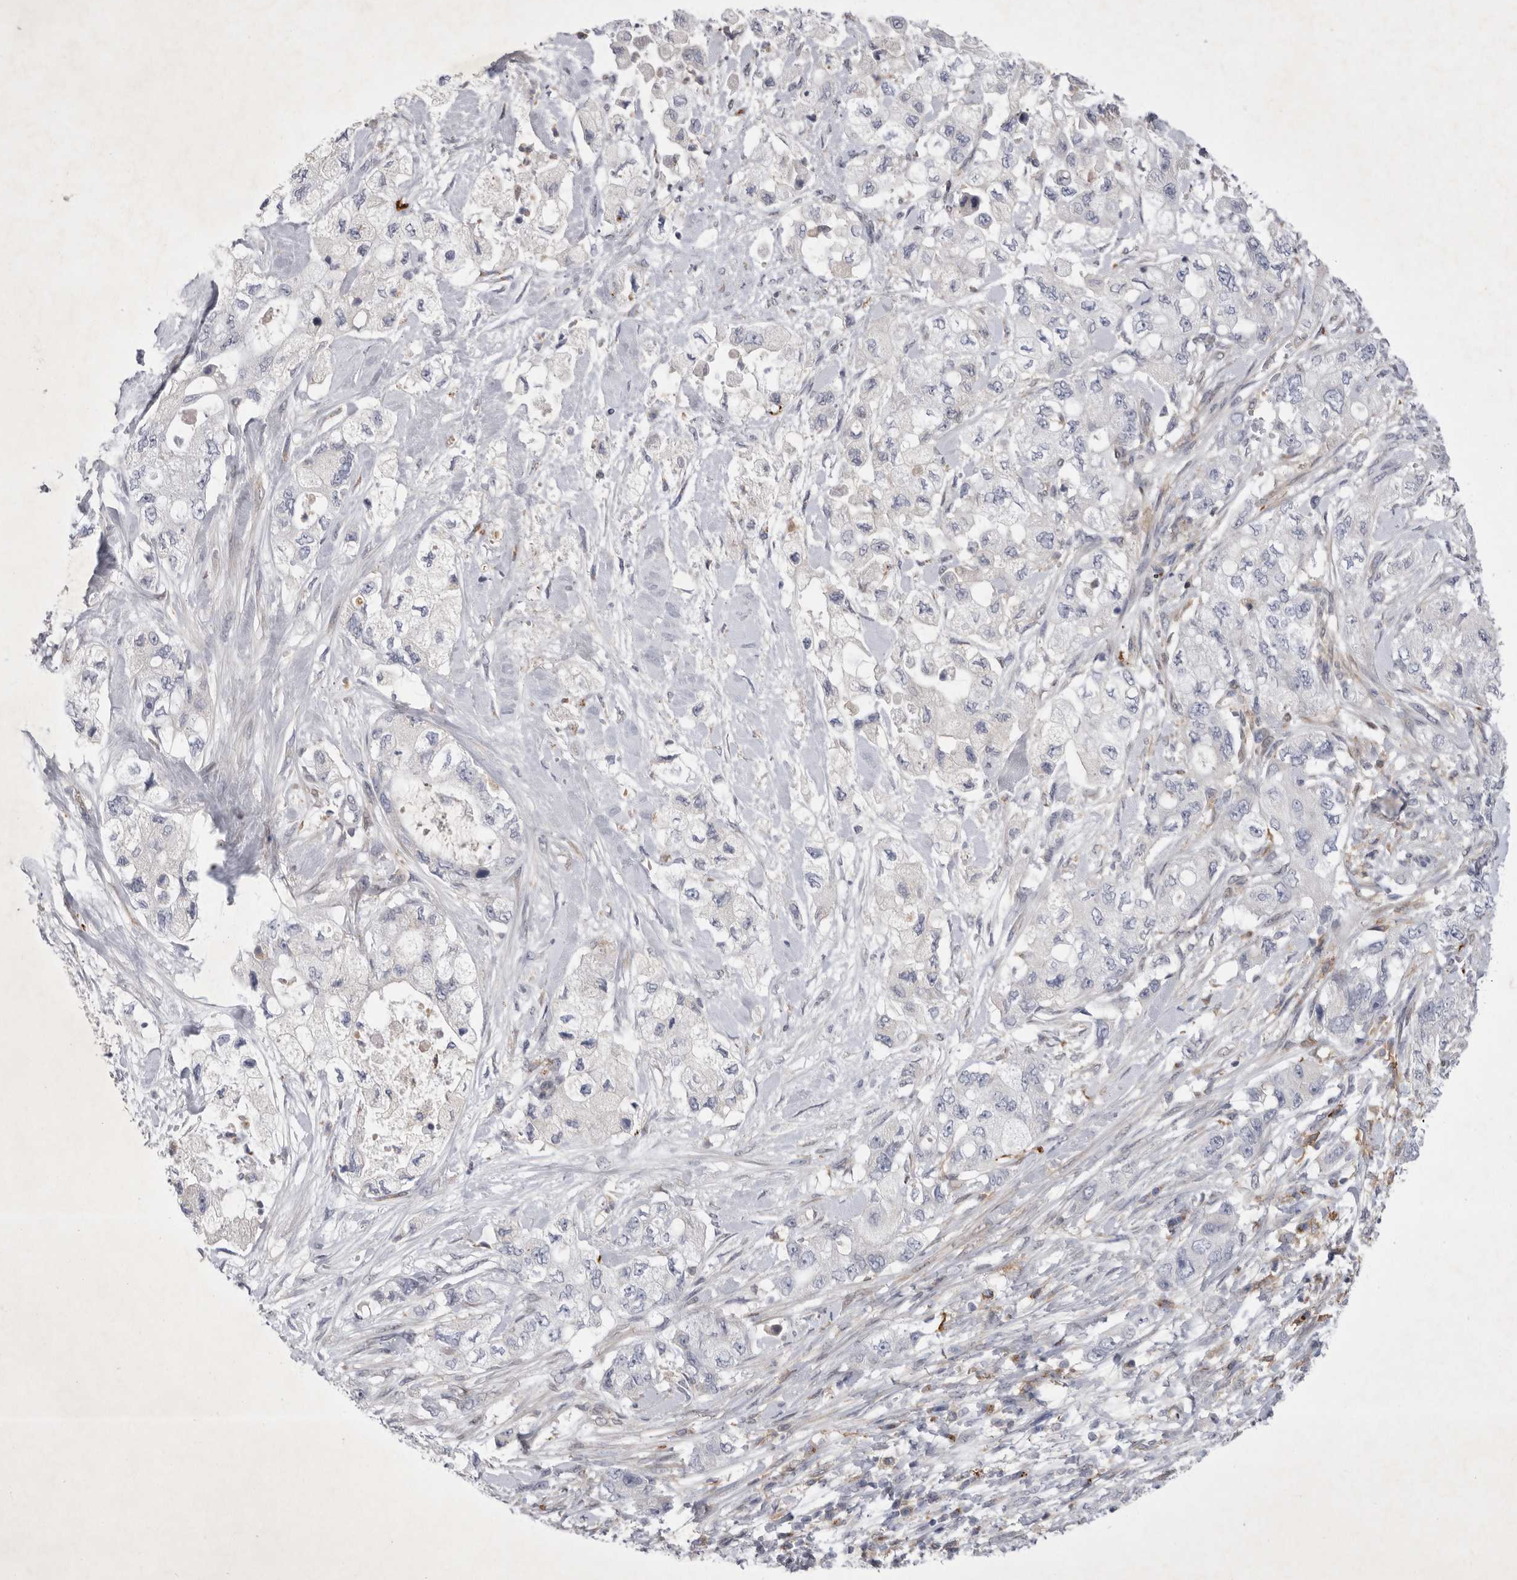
{"staining": {"intensity": "negative", "quantity": "none", "location": "none"}, "tissue": "pancreatic cancer", "cell_type": "Tumor cells", "image_type": "cancer", "snomed": [{"axis": "morphology", "description": "Adenocarcinoma, NOS"}, {"axis": "topography", "description": "Pancreas"}], "caption": "The IHC histopathology image has no significant positivity in tumor cells of pancreatic cancer (adenocarcinoma) tissue. Nuclei are stained in blue.", "gene": "SIGLEC10", "patient": {"sex": "female", "age": 73}}